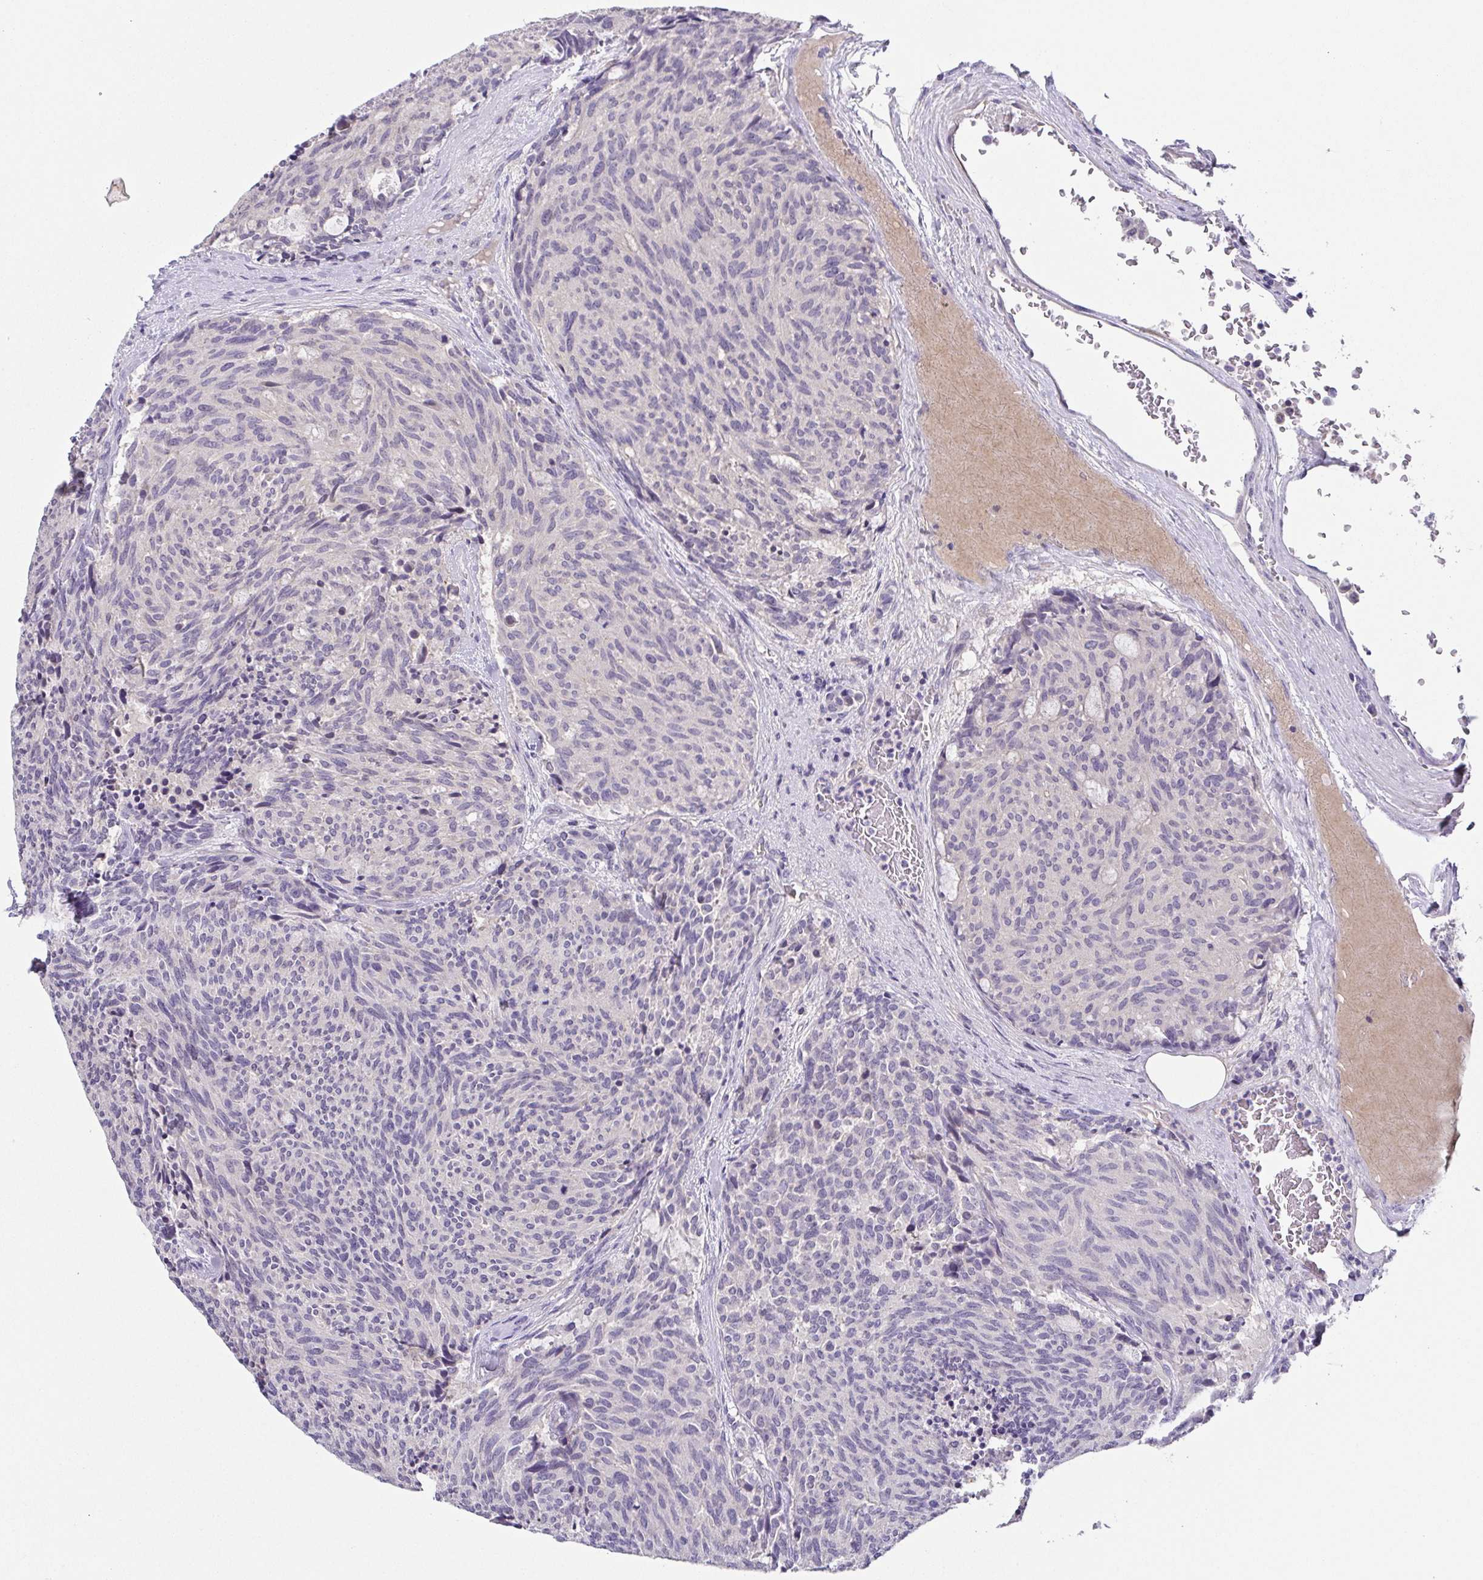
{"staining": {"intensity": "negative", "quantity": "none", "location": "none"}, "tissue": "carcinoid", "cell_type": "Tumor cells", "image_type": "cancer", "snomed": [{"axis": "morphology", "description": "Carcinoid, malignant, NOS"}, {"axis": "topography", "description": "Pancreas"}], "caption": "The photomicrograph reveals no significant expression in tumor cells of carcinoid.", "gene": "RNASE7", "patient": {"sex": "female", "age": 54}}